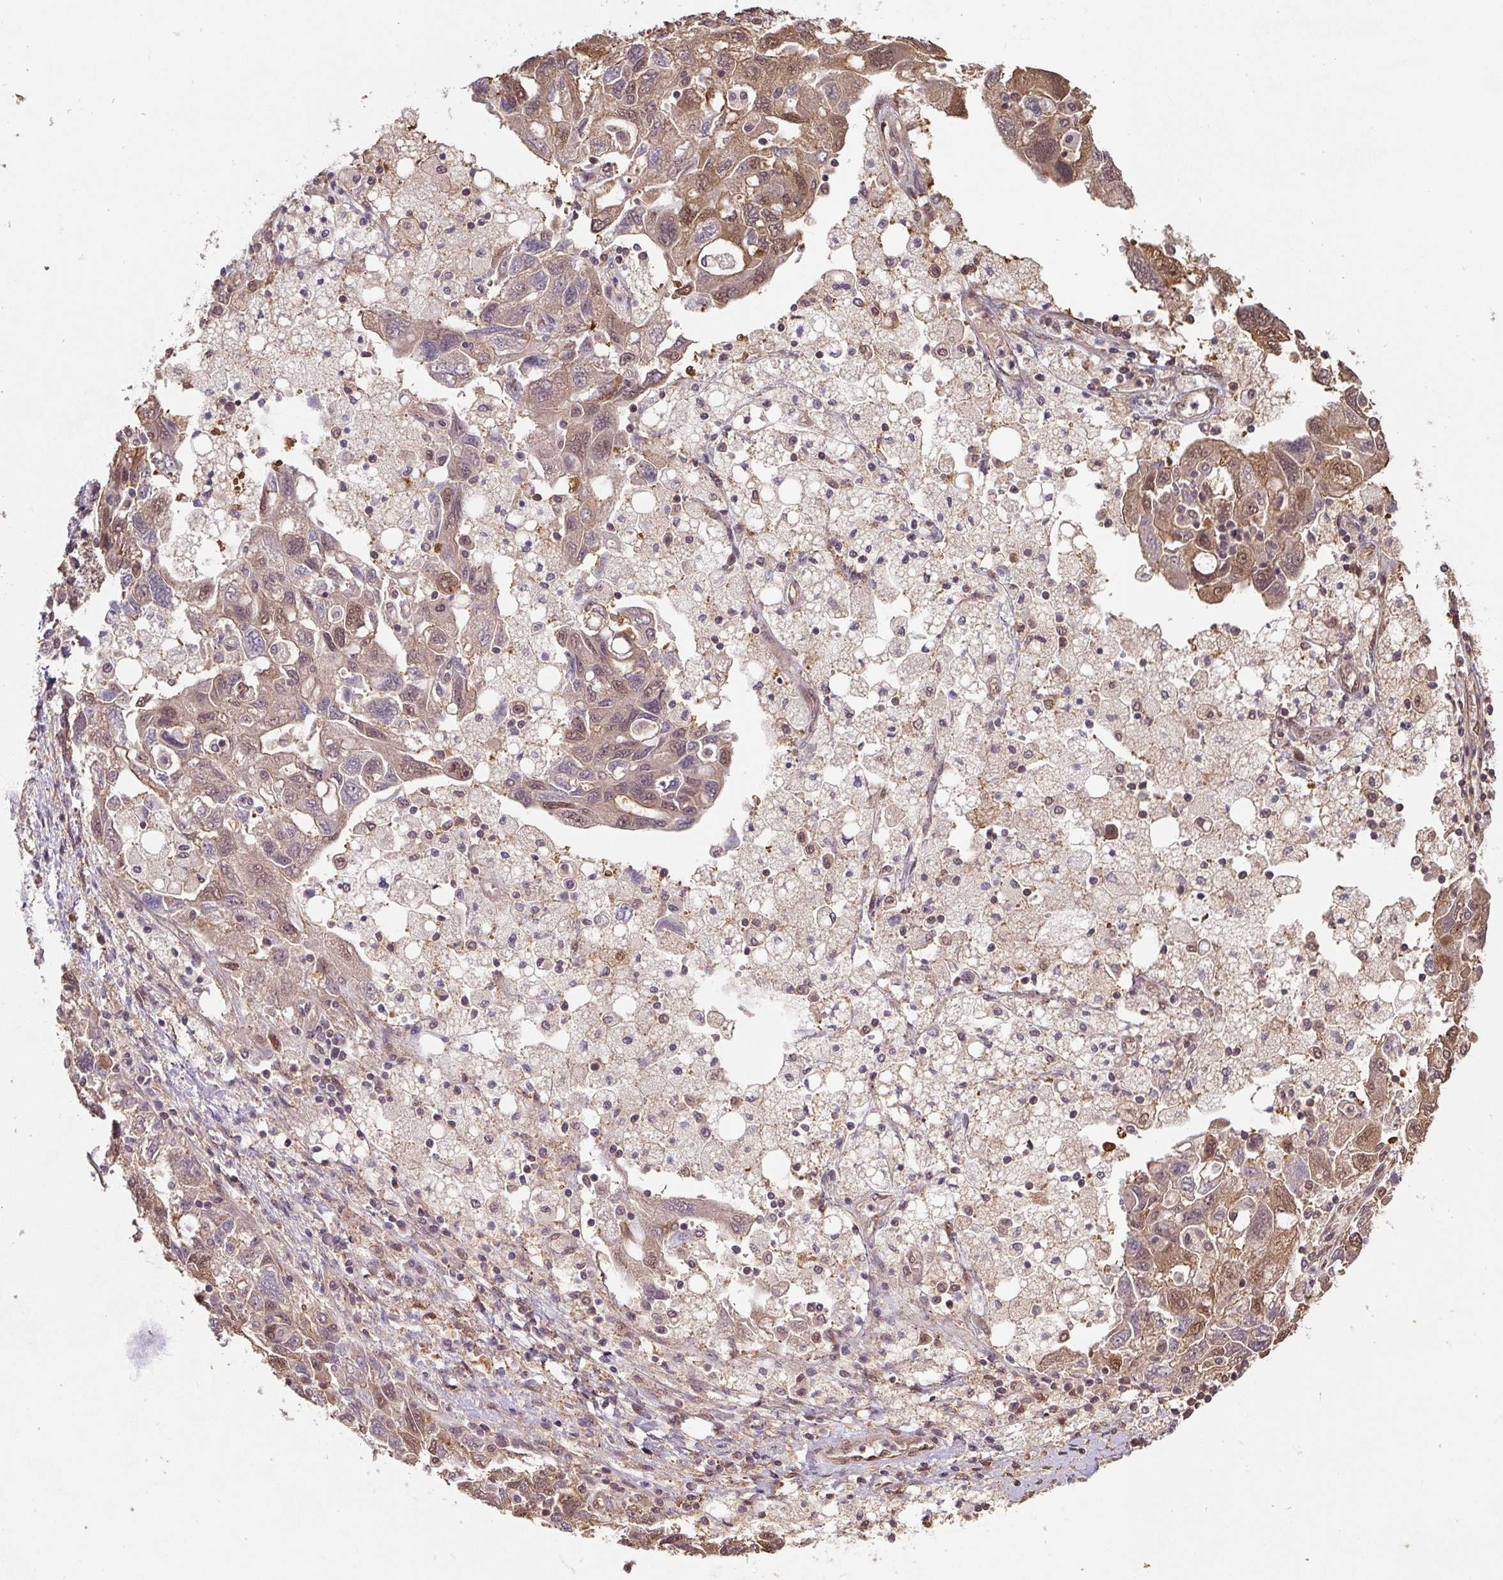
{"staining": {"intensity": "moderate", "quantity": "25%-75%", "location": "nuclear"}, "tissue": "ovarian cancer", "cell_type": "Tumor cells", "image_type": "cancer", "snomed": [{"axis": "morphology", "description": "Carcinoma, NOS"}, {"axis": "morphology", "description": "Cystadenocarcinoma, serous, NOS"}, {"axis": "topography", "description": "Ovary"}], "caption": "The immunohistochemical stain labels moderate nuclear staining in tumor cells of ovarian cancer (carcinoma) tissue.", "gene": "ST13", "patient": {"sex": "female", "age": 69}}